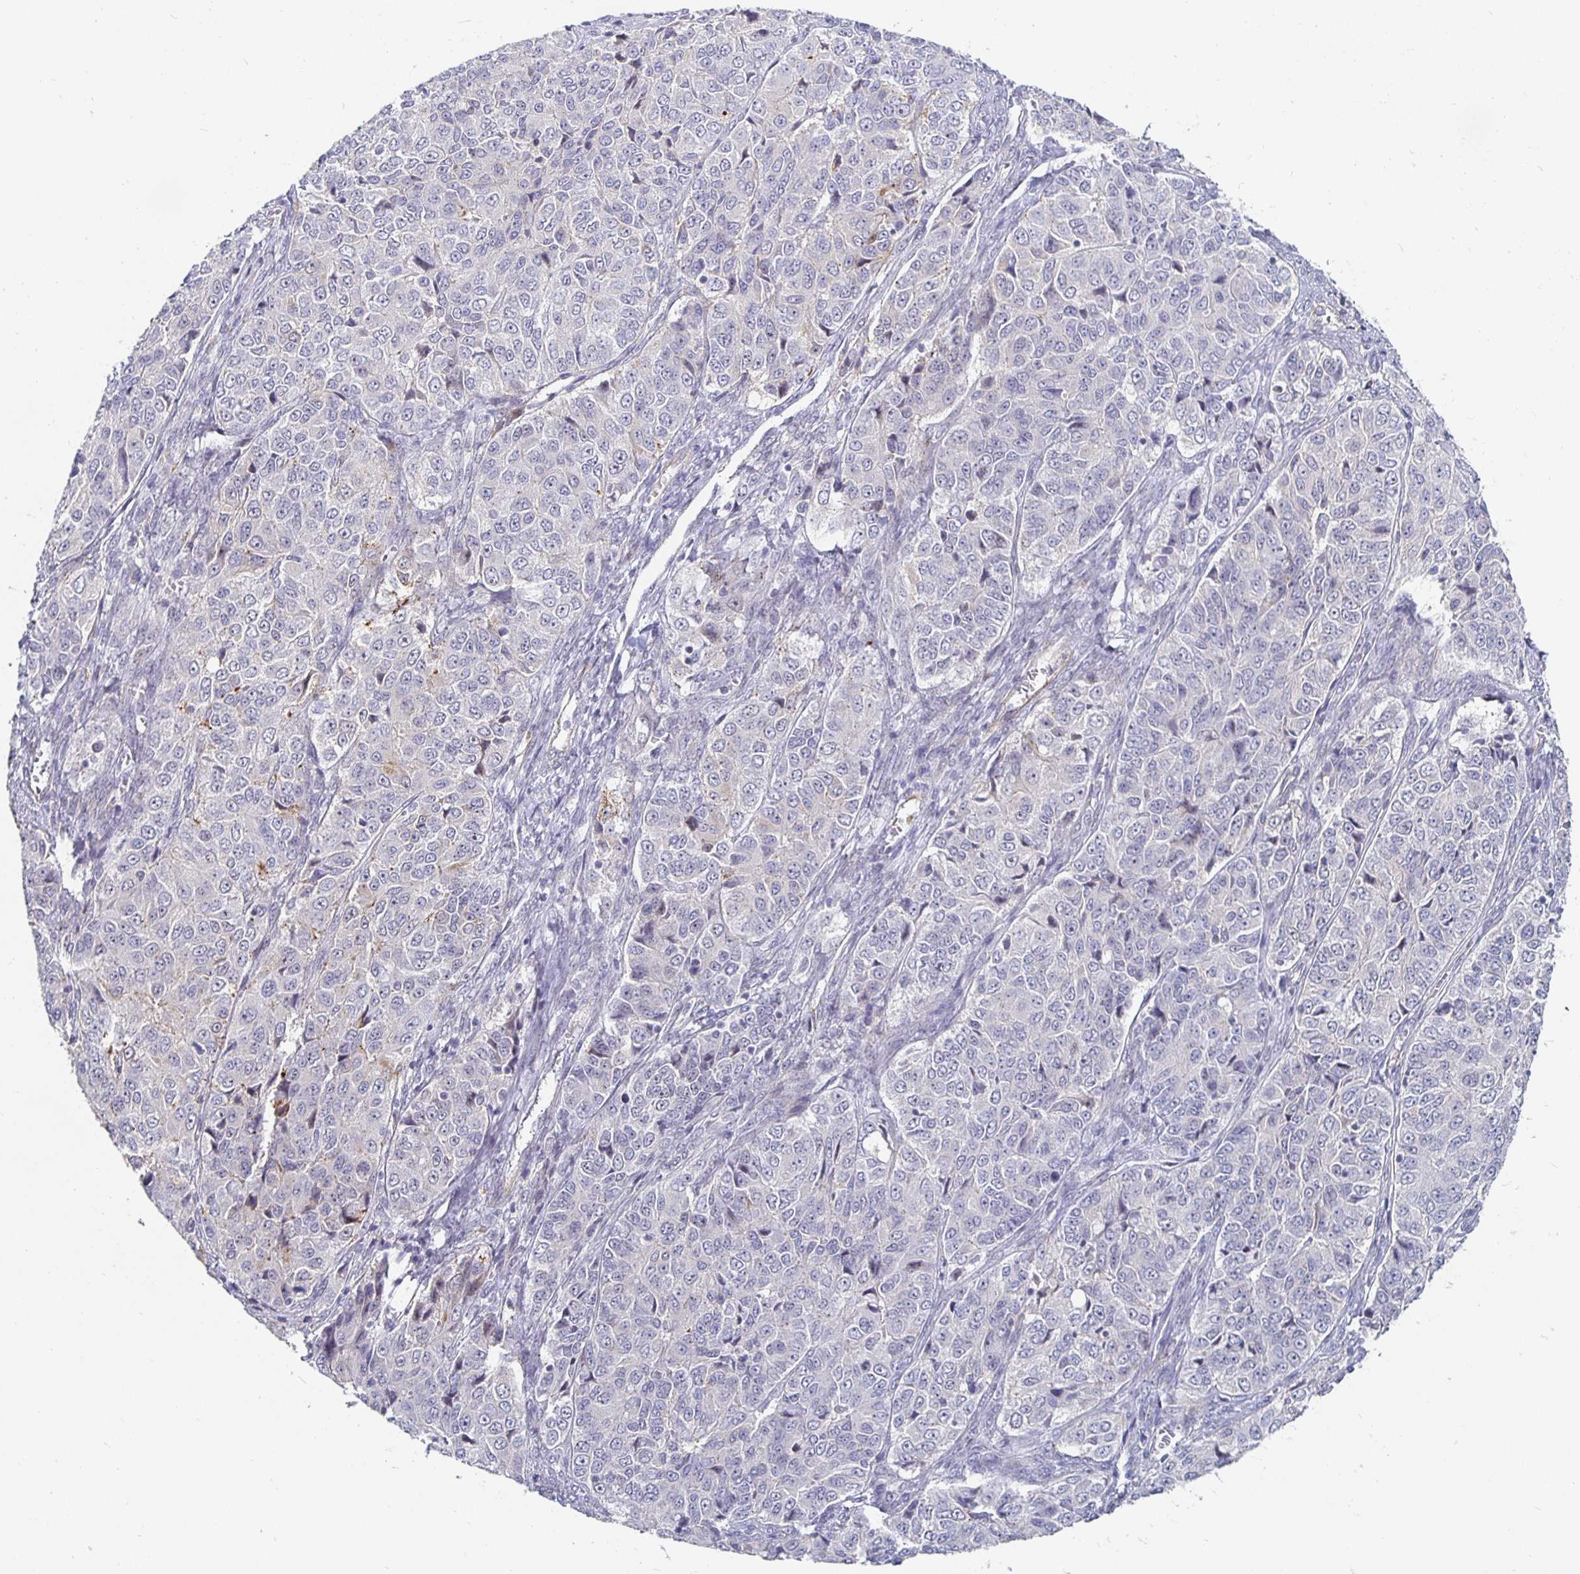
{"staining": {"intensity": "negative", "quantity": "none", "location": "none"}, "tissue": "ovarian cancer", "cell_type": "Tumor cells", "image_type": "cancer", "snomed": [{"axis": "morphology", "description": "Carcinoma, endometroid"}, {"axis": "topography", "description": "Ovary"}], "caption": "DAB immunohistochemical staining of ovarian cancer (endometroid carcinoma) displays no significant positivity in tumor cells.", "gene": "S100G", "patient": {"sex": "female", "age": 51}}